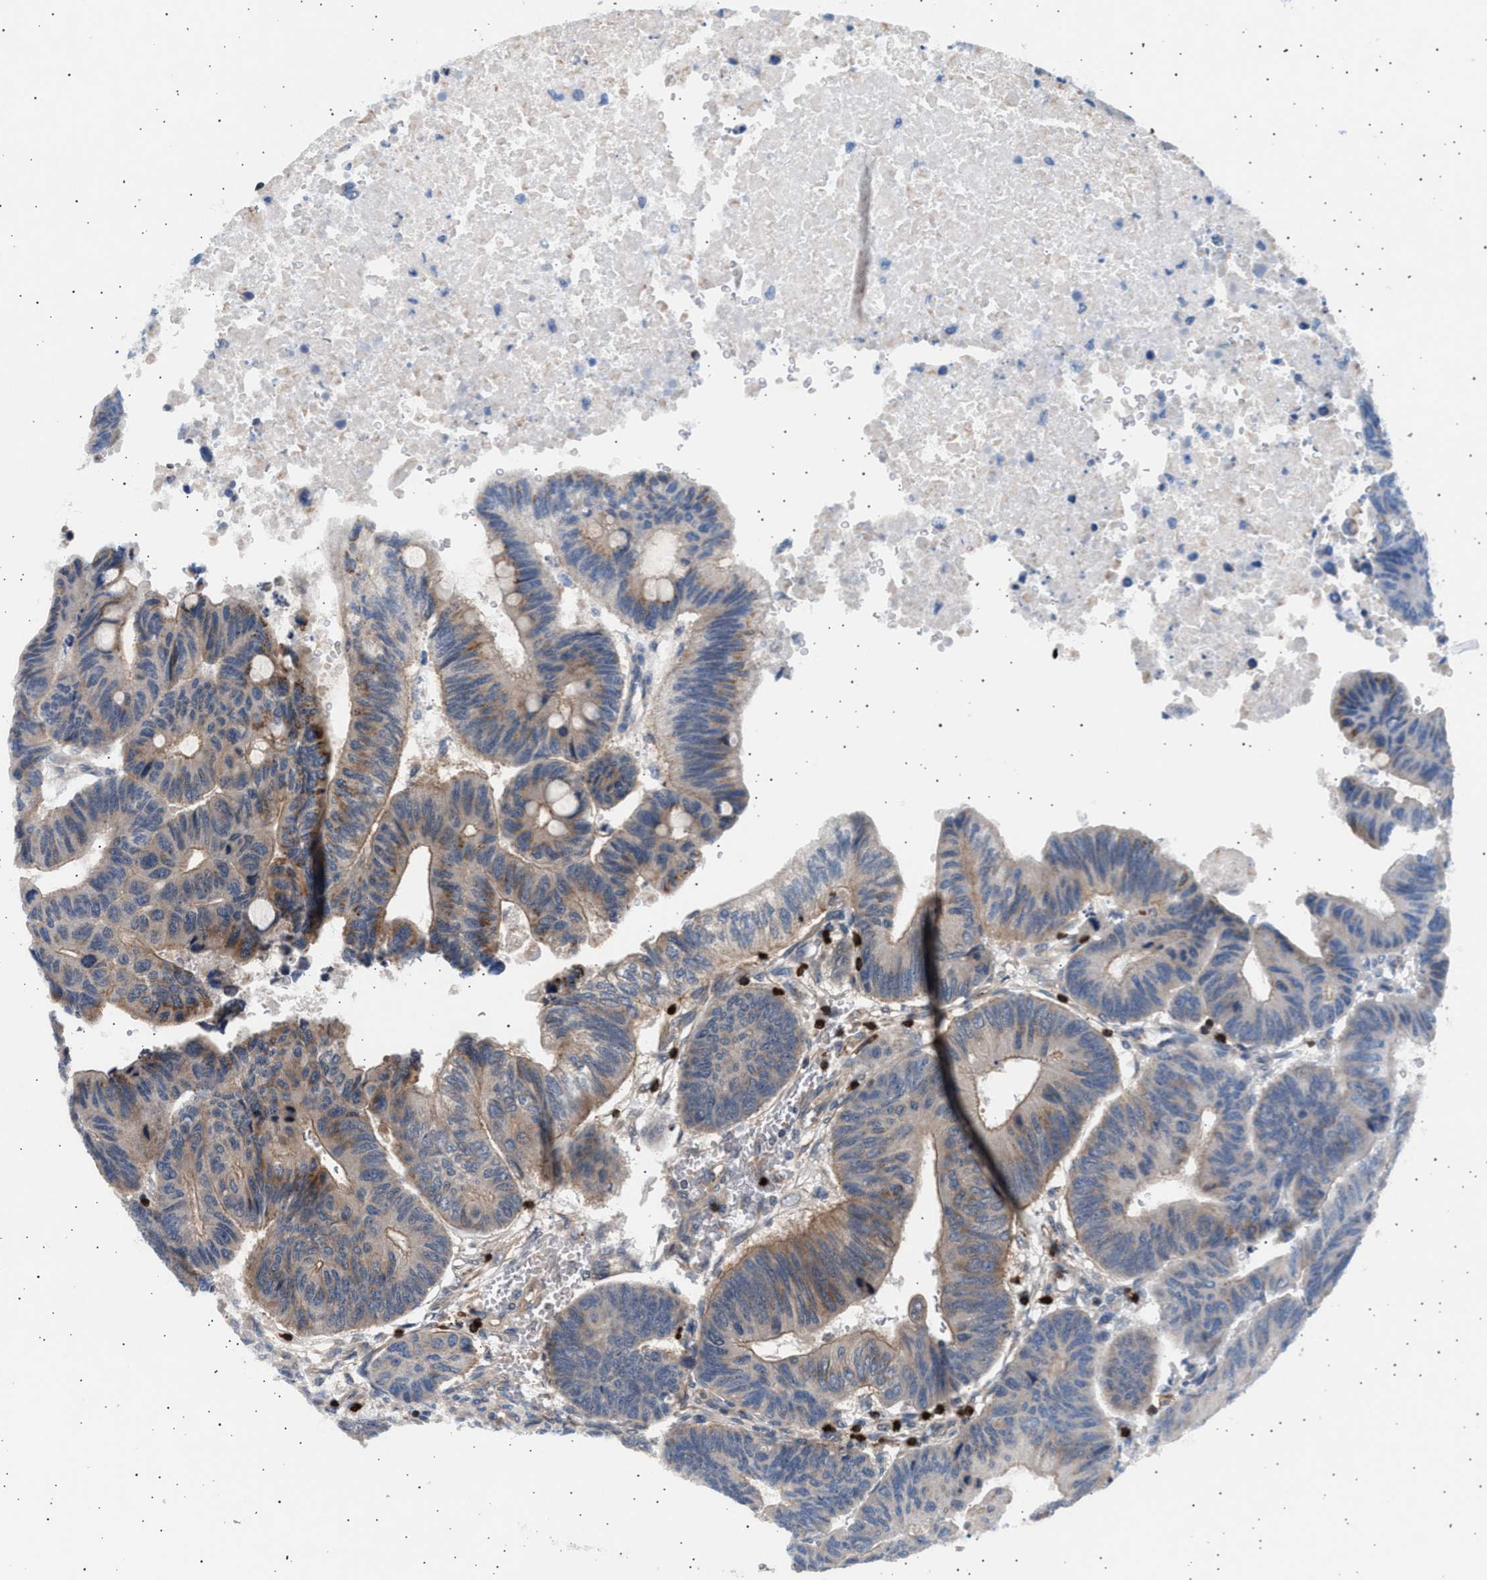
{"staining": {"intensity": "weak", "quantity": "25%-75%", "location": "cytoplasmic/membranous"}, "tissue": "colorectal cancer", "cell_type": "Tumor cells", "image_type": "cancer", "snomed": [{"axis": "morphology", "description": "Normal tissue, NOS"}, {"axis": "morphology", "description": "Adenocarcinoma, NOS"}, {"axis": "topography", "description": "Rectum"}, {"axis": "topography", "description": "Peripheral nerve tissue"}], "caption": "Human colorectal cancer stained for a protein (brown) shows weak cytoplasmic/membranous positive expression in approximately 25%-75% of tumor cells.", "gene": "GRAP2", "patient": {"sex": "male", "age": 92}}